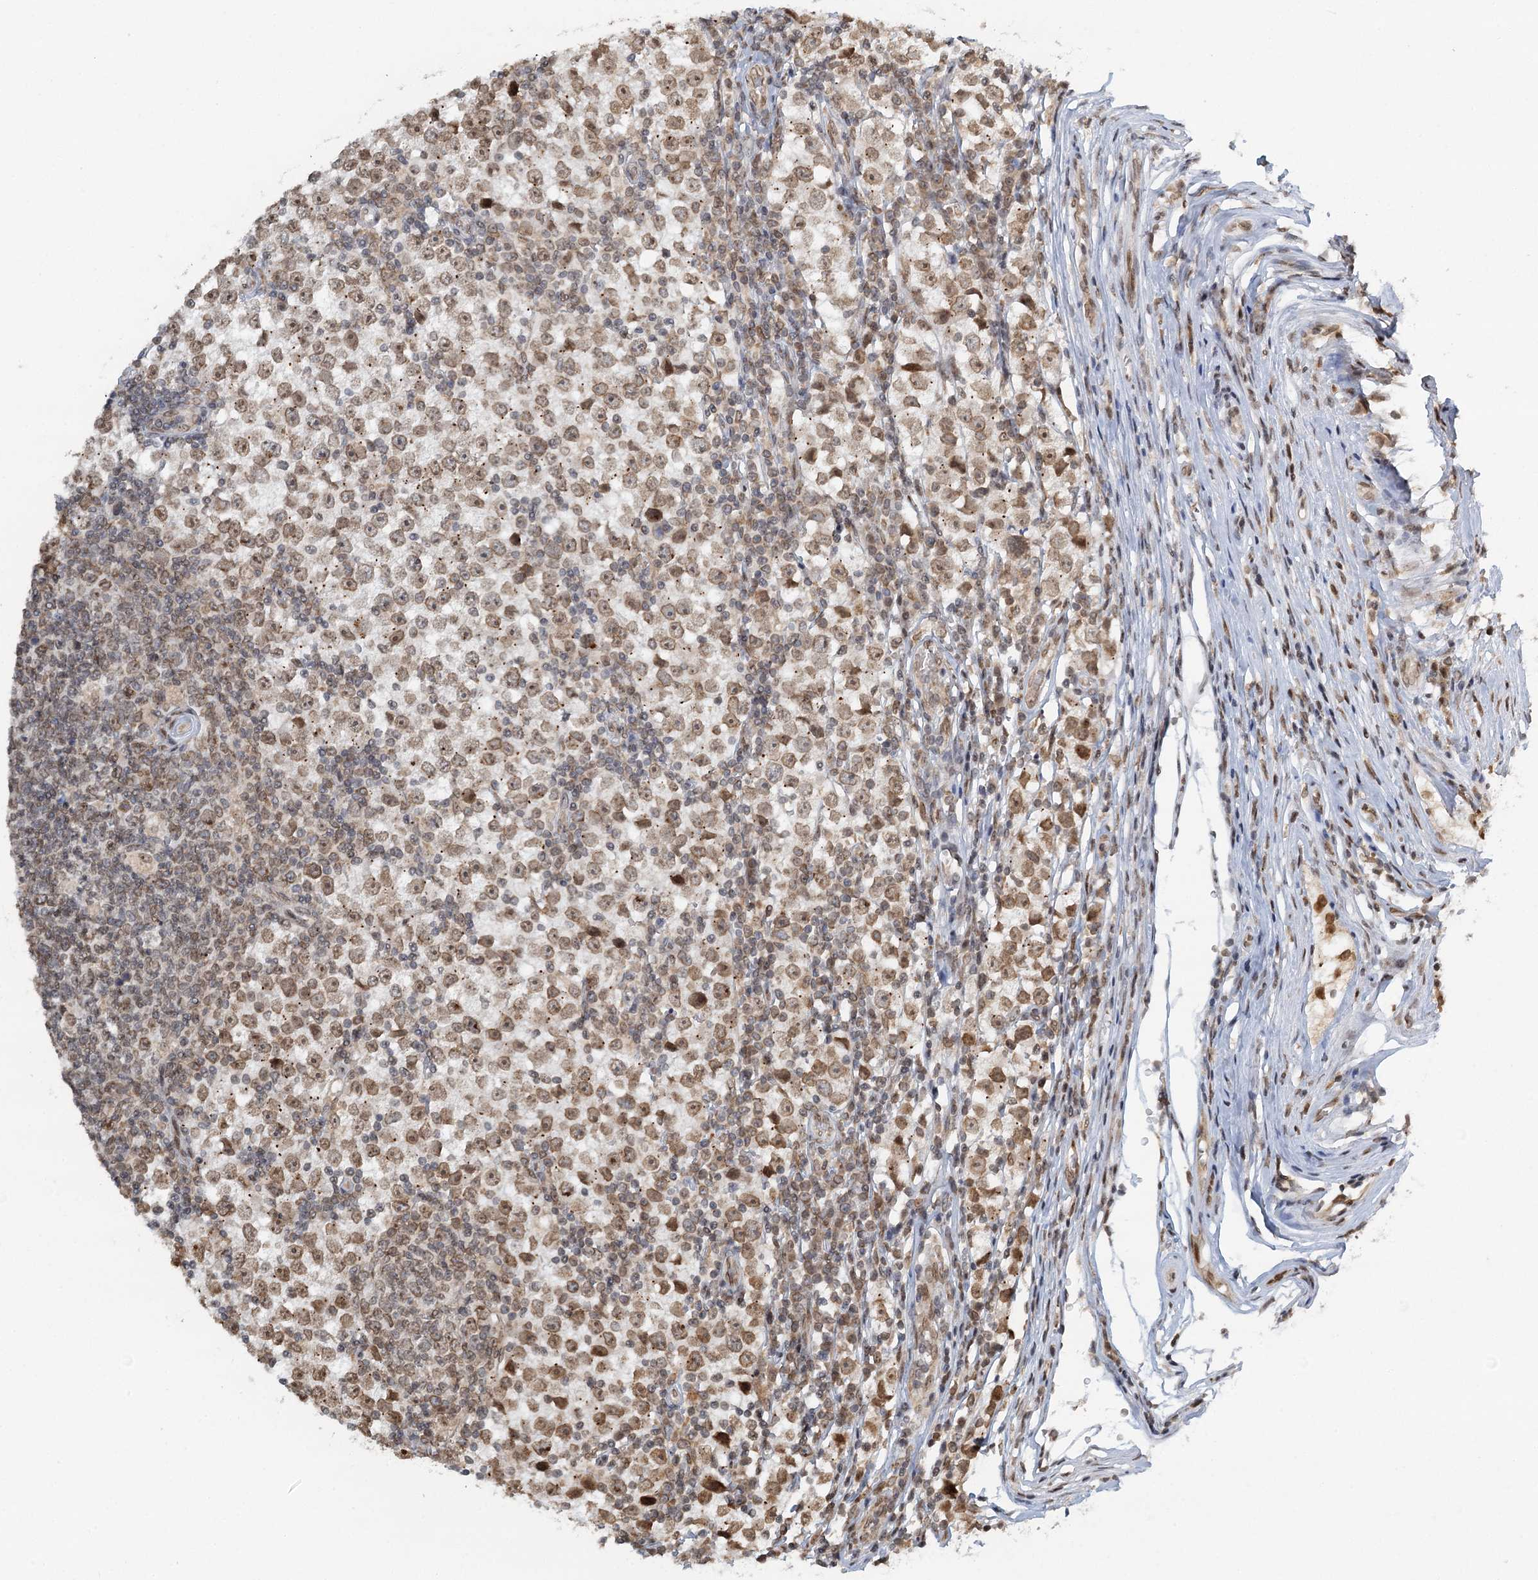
{"staining": {"intensity": "moderate", "quantity": ">75%", "location": "nuclear"}, "tissue": "testis cancer", "cell_type": "Tumor cells", "image_type": "cancer", "snomed": [{"axis": "morphology", "description": "Seminoma, NOS"}, {"axis": "topography", "description": "Testis"}], "caption": "A micrograph of human testis seminoma stained for a protein shows moderate nuclear brown staining in tumor cells.", "gene": "TREX1", "patient": {"sex": "male", "age": 65}}